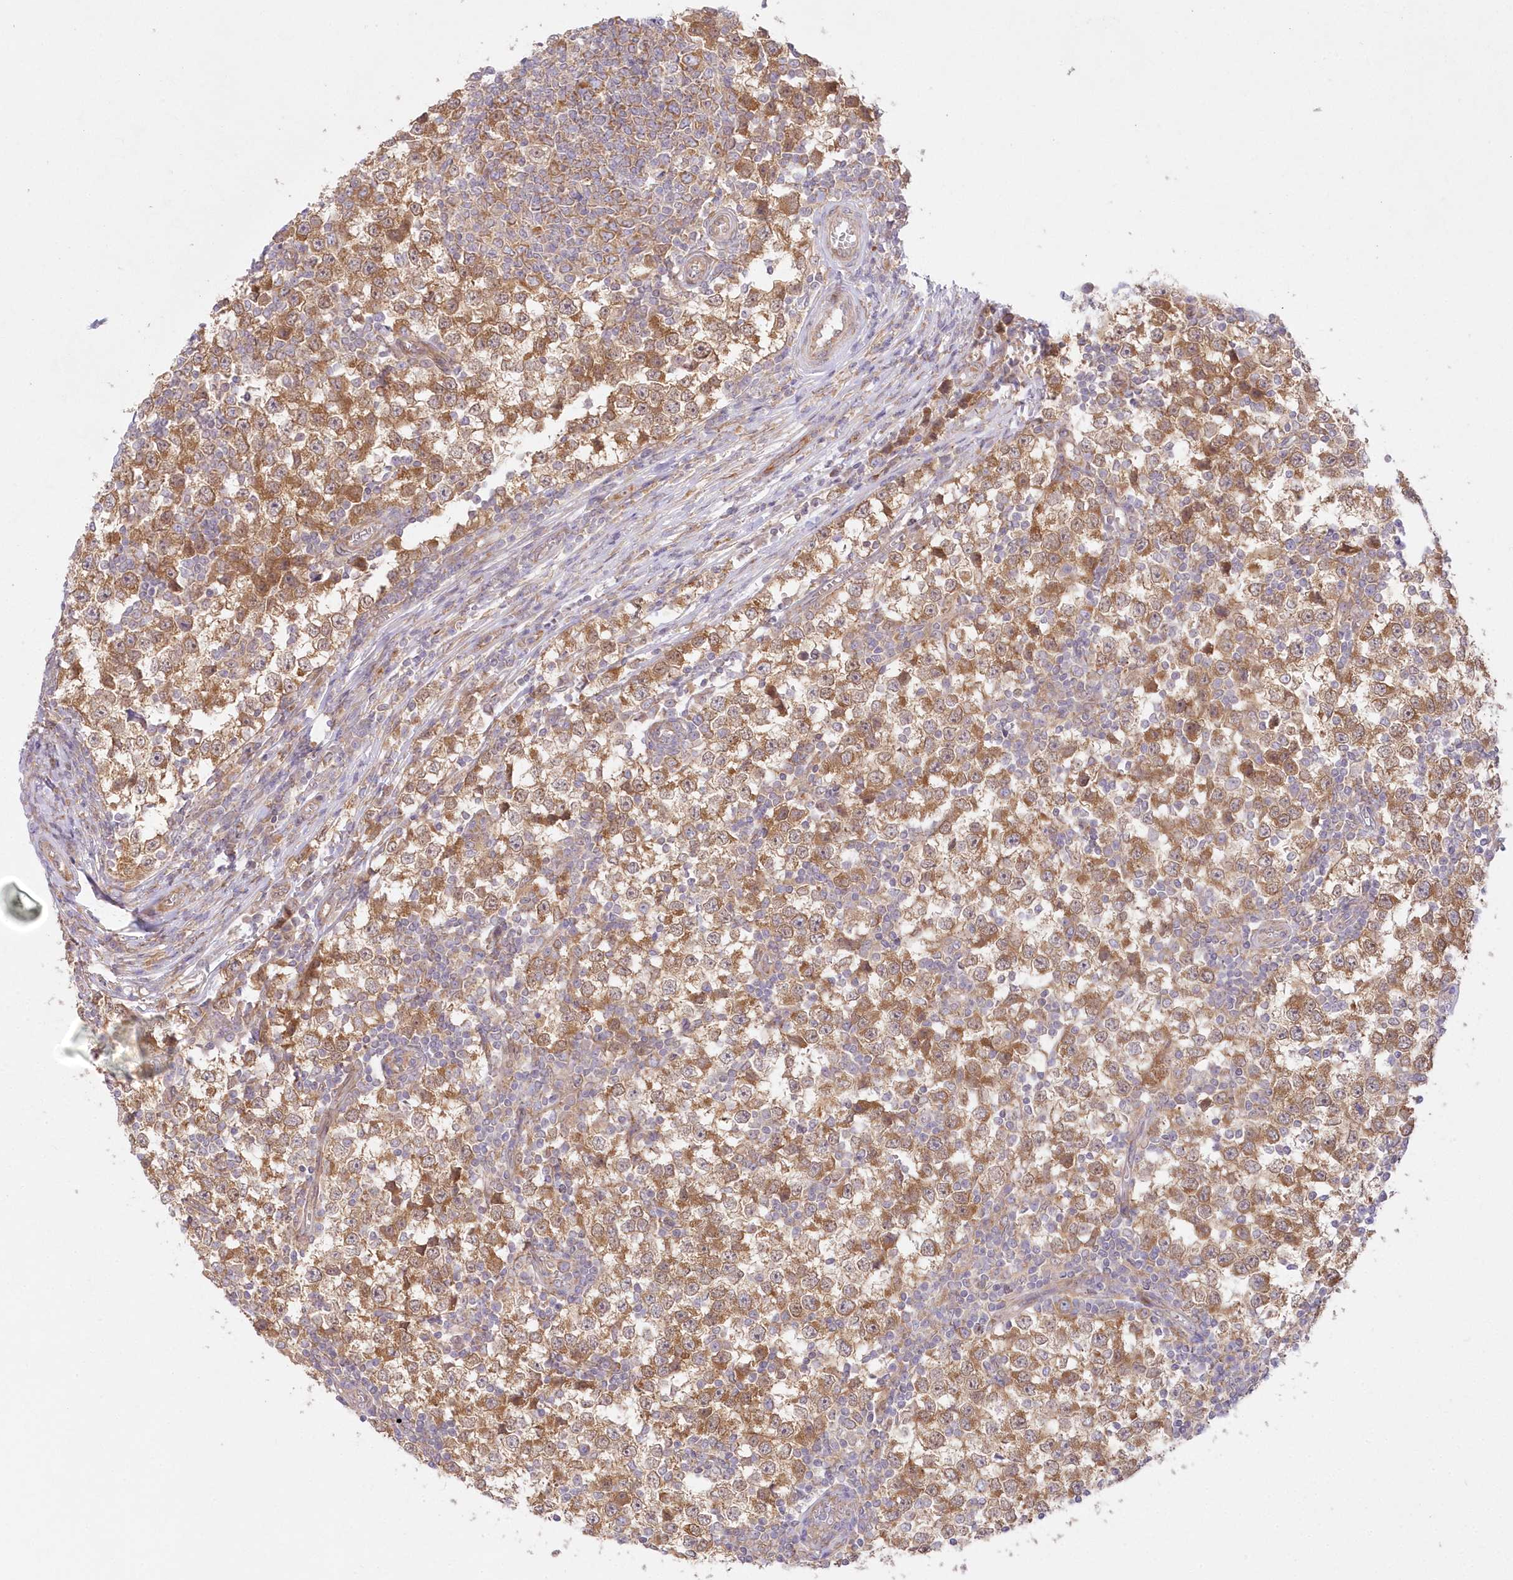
{"staining": {"intensity": "moderate", "quantity": ">75%", "location": "cytoplasmic/membranous"}, "tissue": "testis cancer", "cell_type": "Tumor cells", "image_type": "cancer", "snomed": [{"axis": "morphology", "description": "Seminoma, NOS"}, {"axis": "topography", "description": "Testis"}], "caption": "Immunohistochemical staining of human testis cancer (seminoma) reveals moderate cytoplasmic/membranous protein expression in about >75% of tumor cells.", "gene": "RNPEP", "patient": {"sex": "male", "age": 65}}